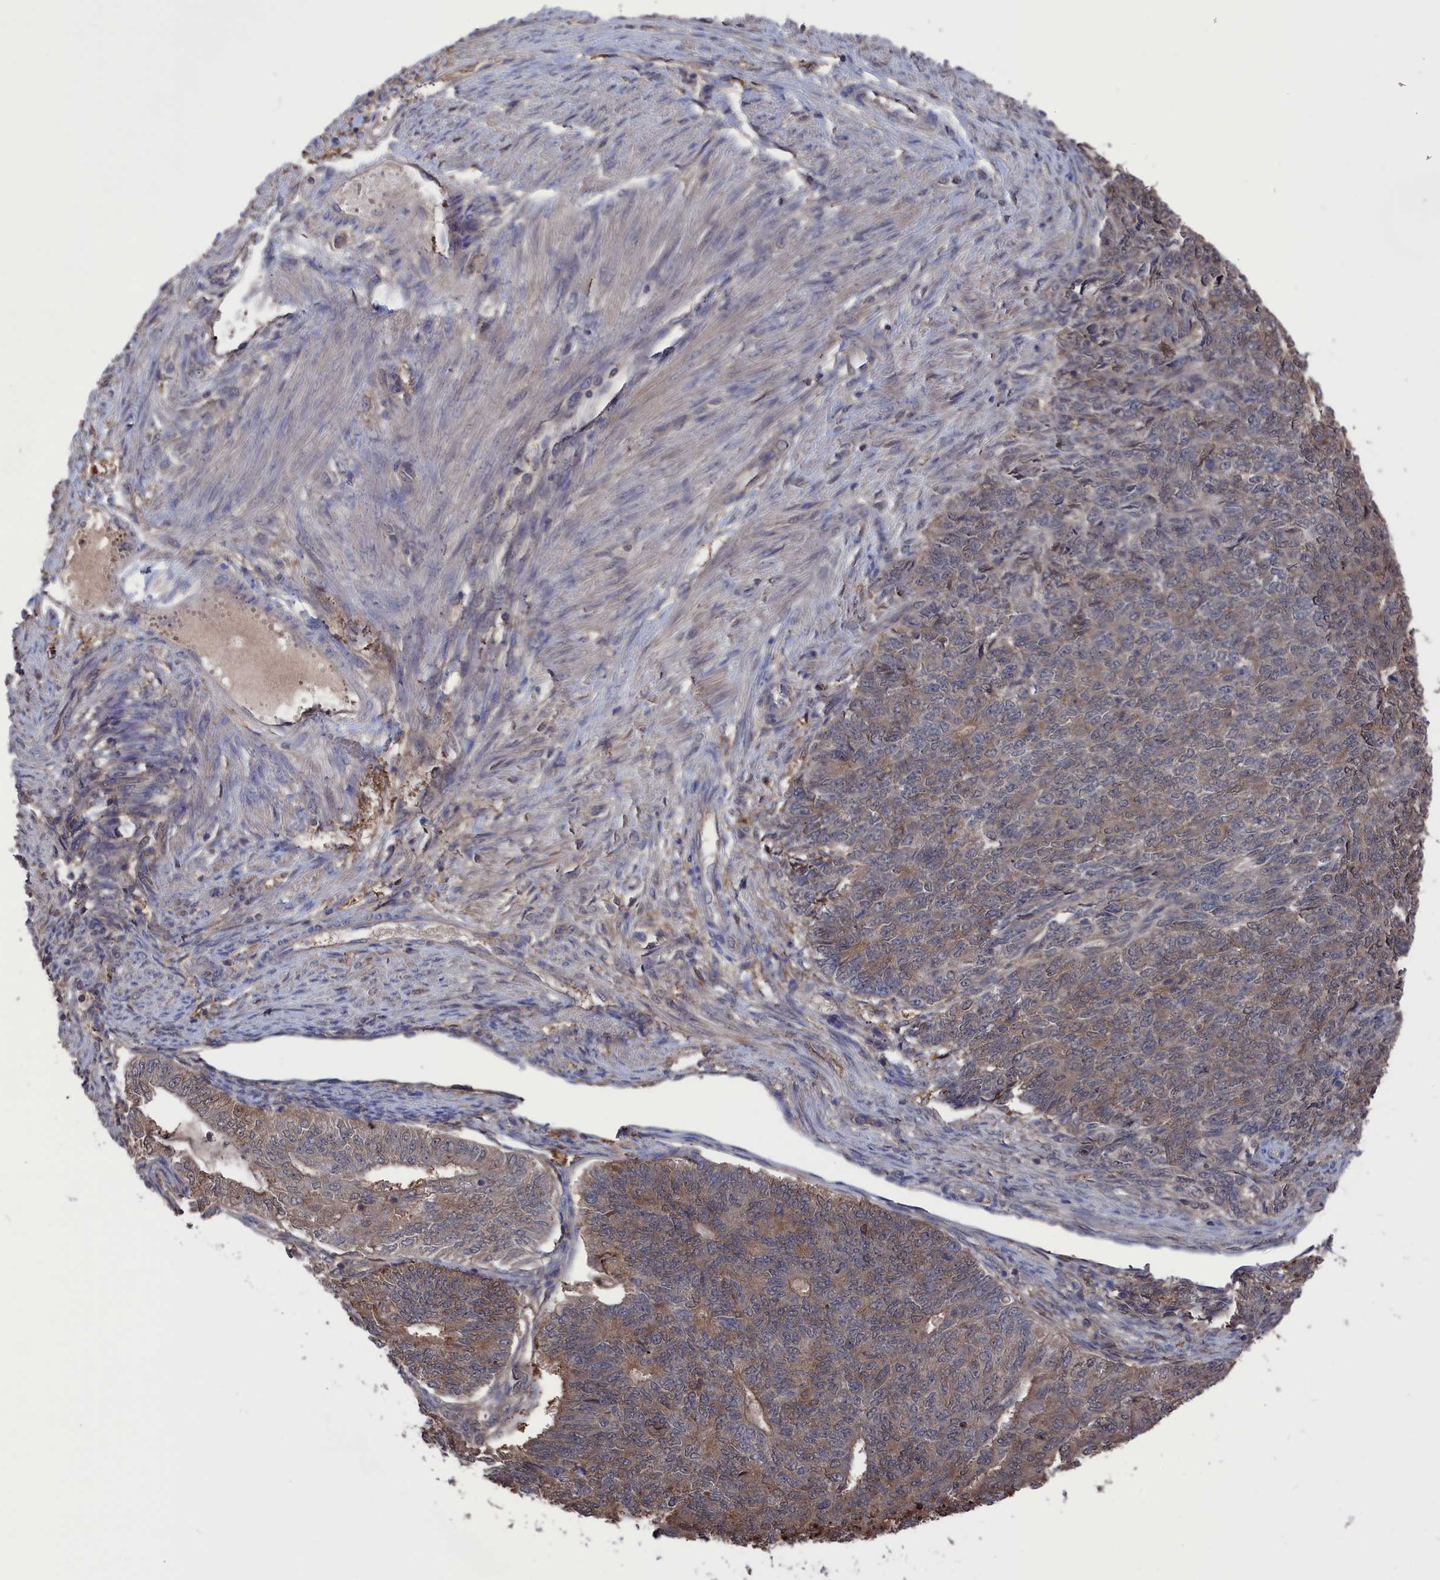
{"staining": {"intensity": "moderate", "quantity": "25%-75%", "location": "cytoplasmic/membranous"}, "tissue": "endometrial cancer", "cell_type": "Tumor cells", "image_type": "cancer", "snomed": [{"axis": "morphology", "description": "Adenocarcinoma, NOS"}, {"axis": "topography", "description": "Endometrium"}], "caption": "Adenocarcinoma (endometrial) tissue exhibits moderate cytoplasmic/membranous staining in approximately 25%-75% of tumor cells", "gene": "NUTF2", "patient": {"sex": "female", "age": 32}}